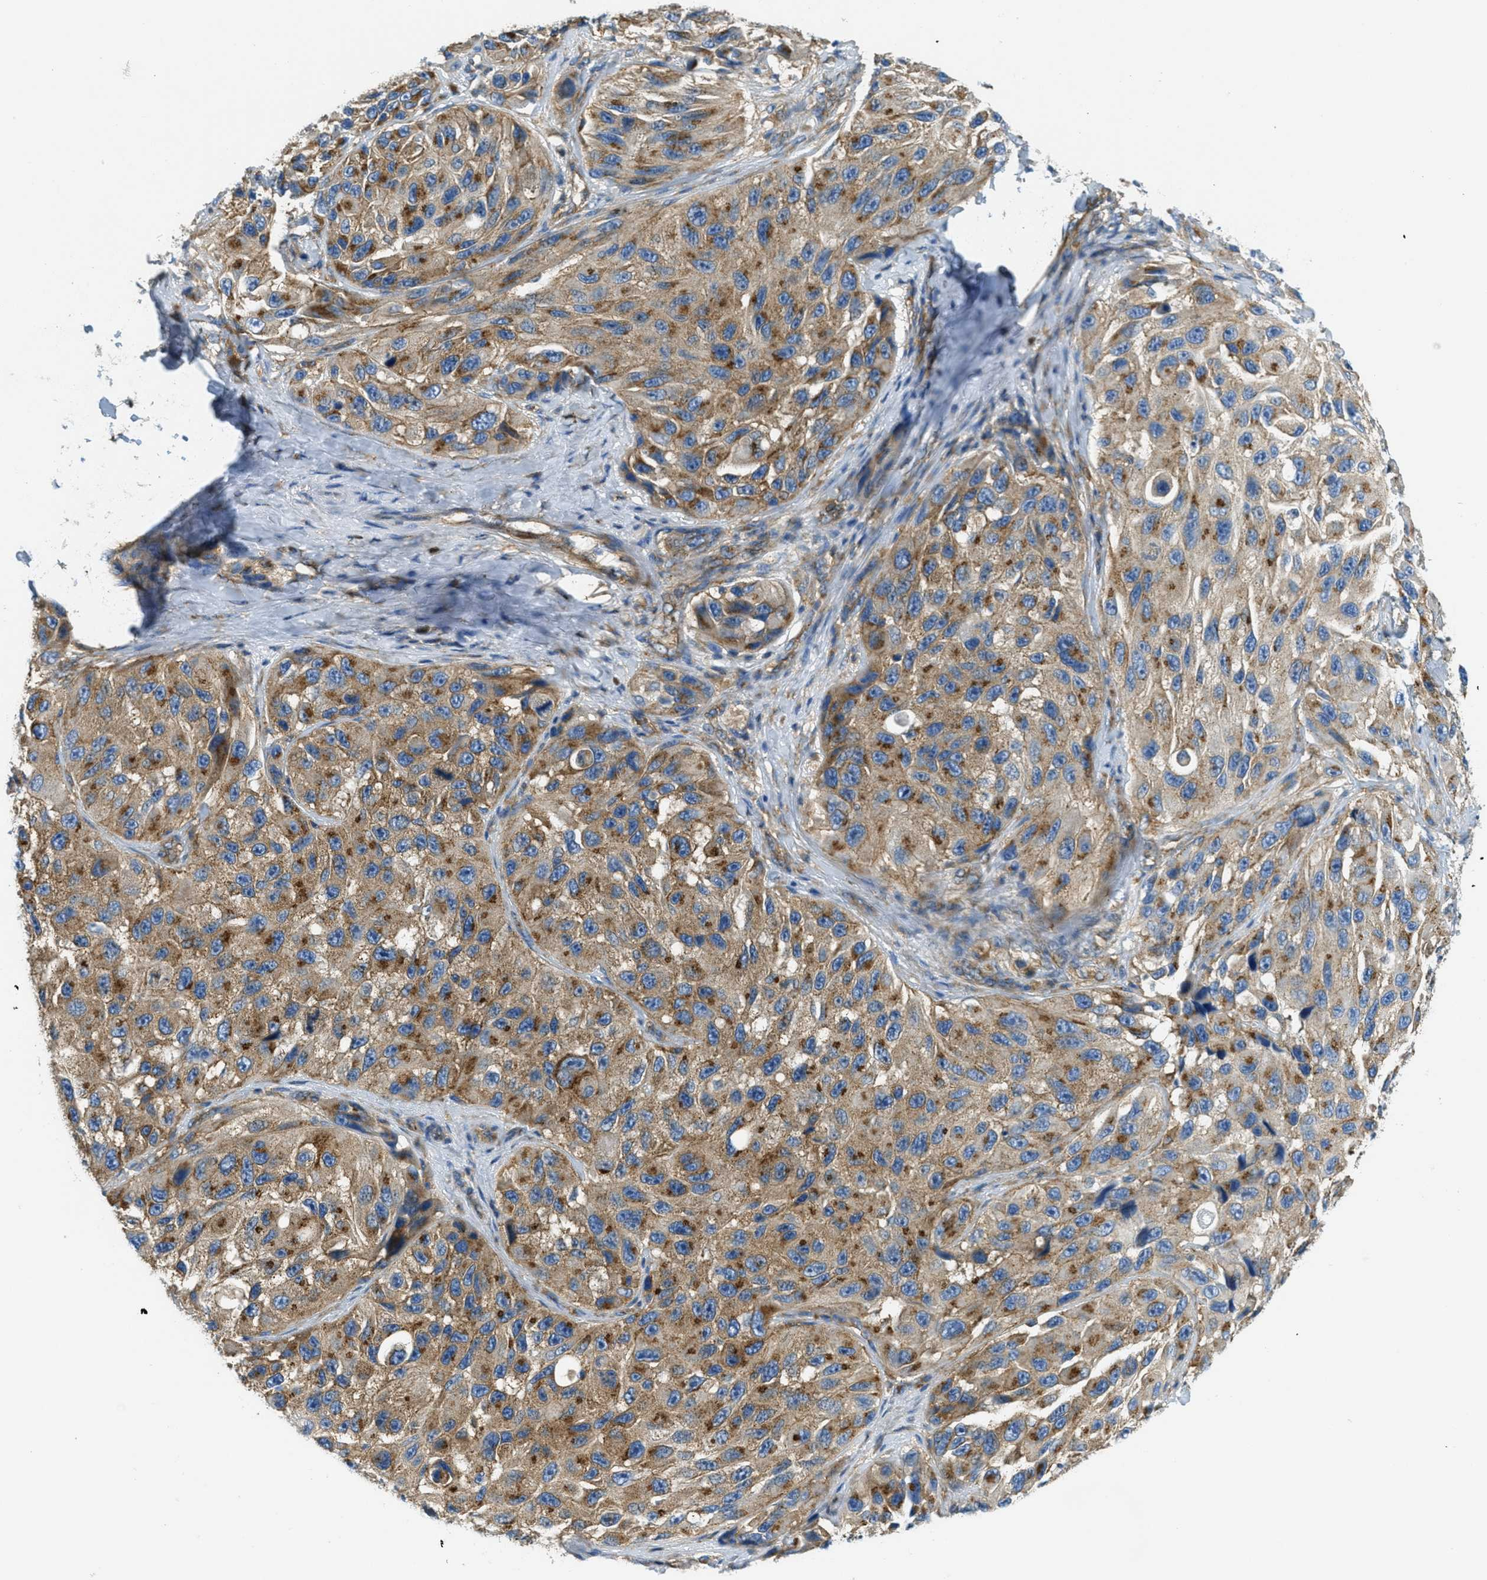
{"staining": {"intensity": "moderate", "quantity": ">75%", "location": "cytoplasmic/membranous"}, "tissue": "melanoma", "cell_type": "Tumor cells", "image_type": "cancer", "snomed": [{"axis": "morphology", "description": "Malignant melanoma, NOS"}, {"axis": "topography", "description": "Skin"}], "caption": "A brown stain labels moderate cytoplasmic/membranous staining of a protein in human malignant melanoma tumor cells.", "gene": "AP2B1", "patient": {"sex": "female", "age": 73}}